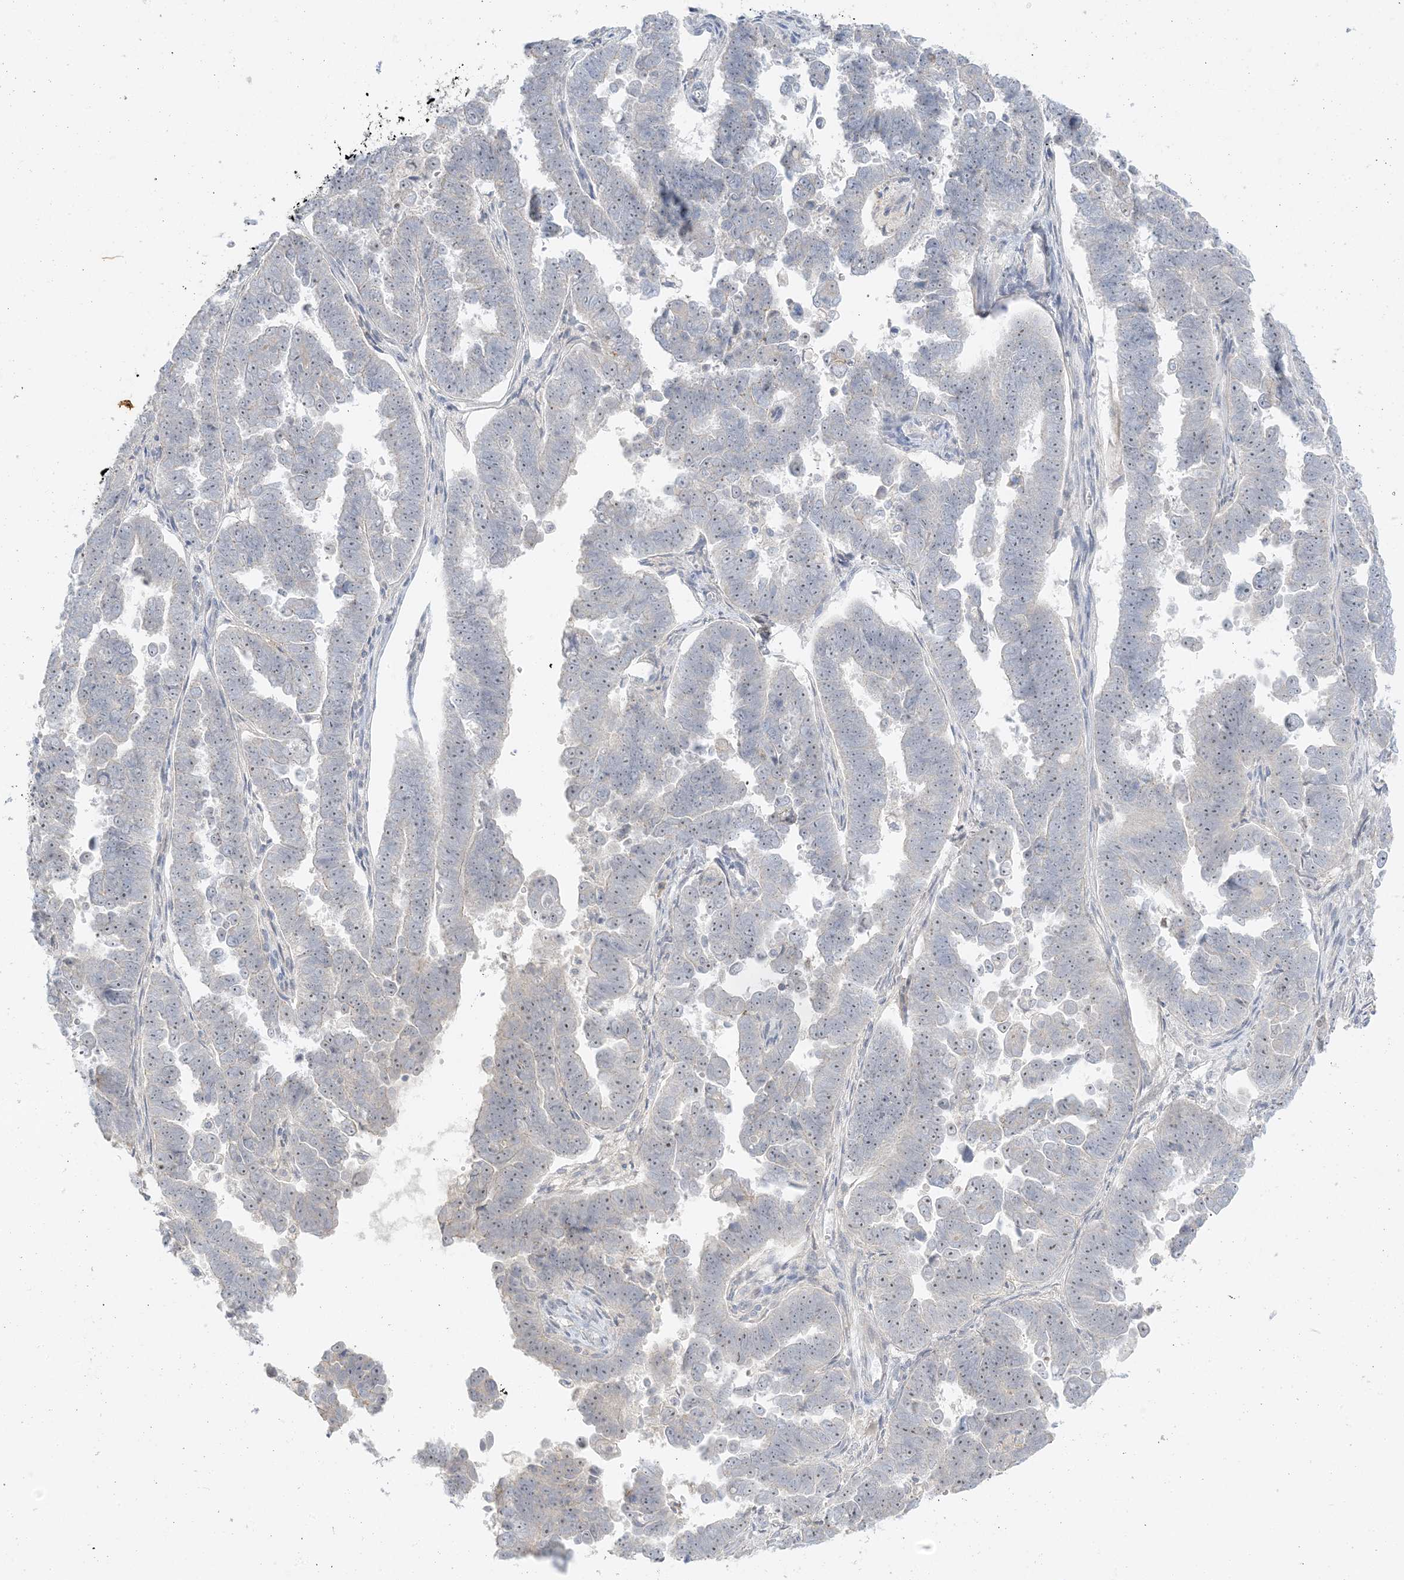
{"staining": {"intensity": "weak", "quantity": "<25%", "location": "nuclear"}, "tissue": "endometrial cancer", "cell_type": "Tumor cells", "image_type": "cancer", "snomed": [{"axis": "morphology", "description": "Adenocarcinoma, NOS"}, {"axis": "topography", "description": "Endometrium"}], "caption": "An IHC photomicrograph of endometrial adenocarcinoma is shown. There is no staining in tumor cells of endometrial adenocarcinoma.", "gene": "ETAA1", "patient": {"sex": "female", "age": 75}}